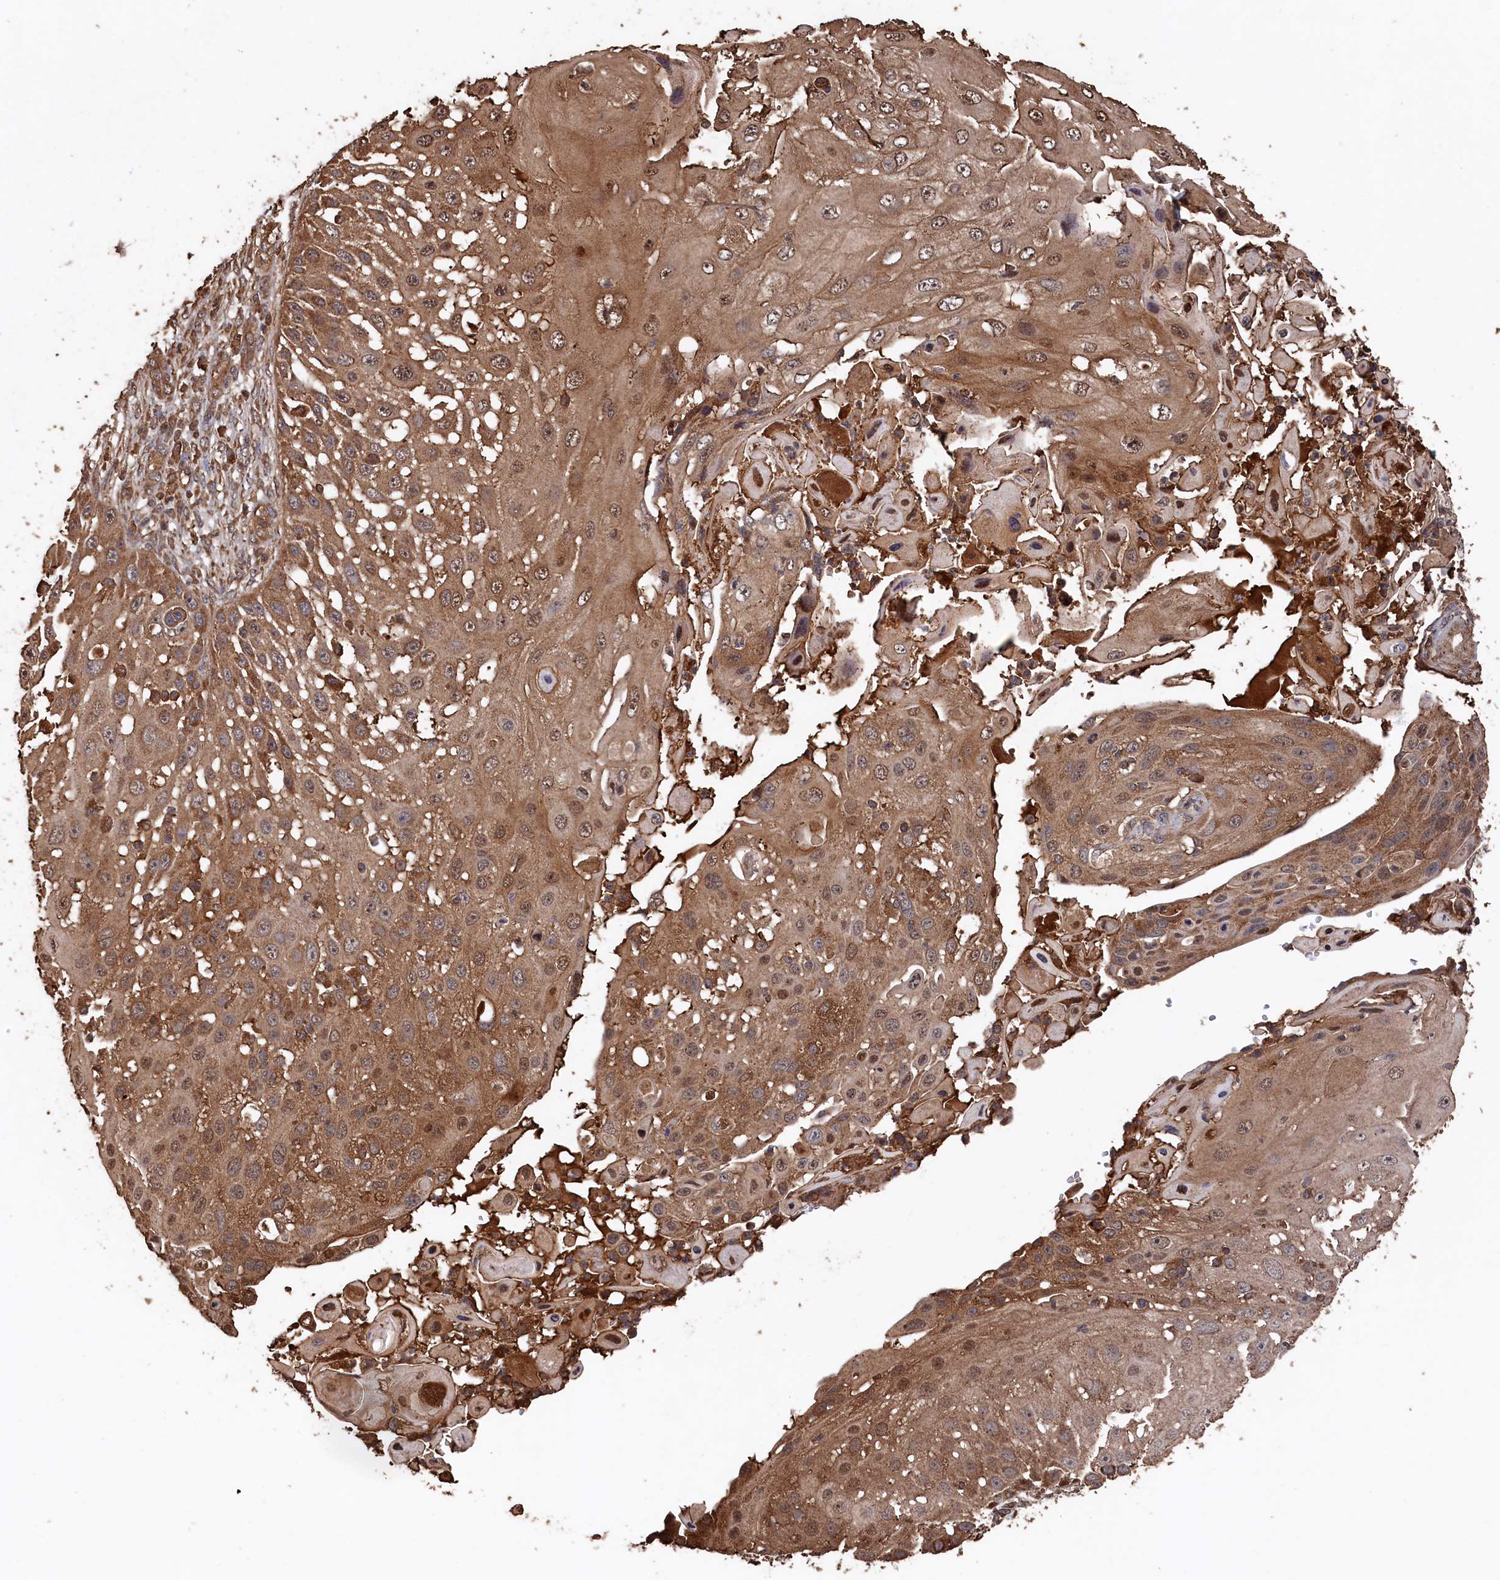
{"staining": {"intensity": "moderate", "quantity": ">75%", "location": "cytoplasmic/membranous,nuclear"}, "tissue": "skin cancer", "cell_type": "Tumor cells", "image_type": "cancer", "snomed": [{"axis": "morphology", "description": "Squamous cell carcinoma, NOS"}, {"axis": "topography", "description": "Skin"}], "caption": "Brown immunohistochemical staining in human skin cancer reveals moderate cytoplasmic/membranous and nuclear expression in approximately >75% of tumor cells.", "gene": "SNX33", "patient": {"sex": "female", "age": 44}}